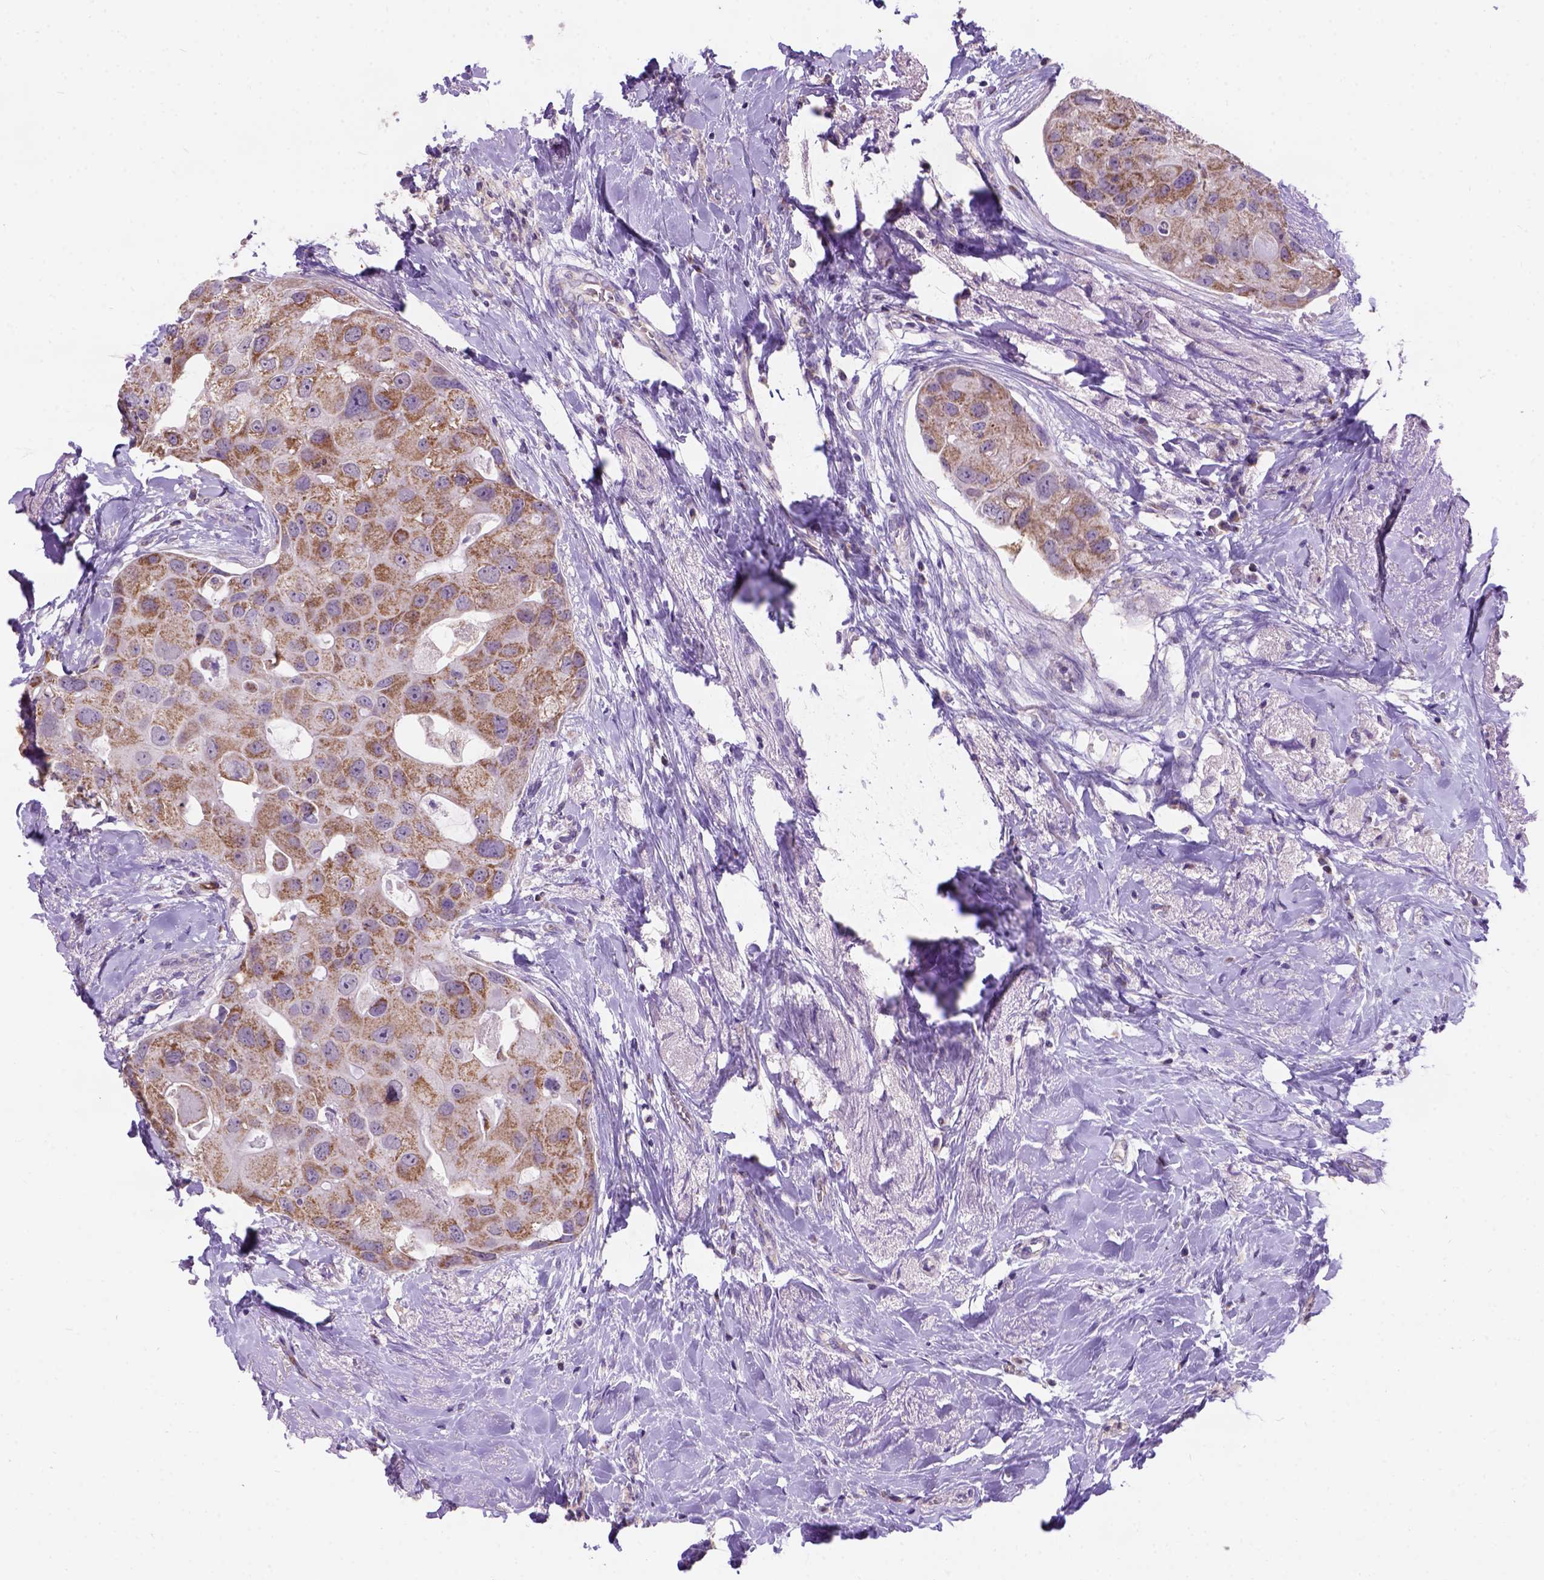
{"staining": {"intensity": "moderate", "quantity": ">75%", "location": "cytoplasmic/membranous"}, "tissue": "breast cancer", "cell_type": "Tumor cells", "image_type": "cancer", "snomed": [{"axis": "morphology", "description": "Duct carcinoma"}, {"axis": "topography", "description": "Breast"}], "caption": "Human breast cancer (intraductal carcinoma) stained for a protein (brown) reveals moderate cytoplasmic/membranous positive staining in about >75% of tumor cells.", "gene": "L2HGDH", "patient": {"sex": "female", "age": 43}}